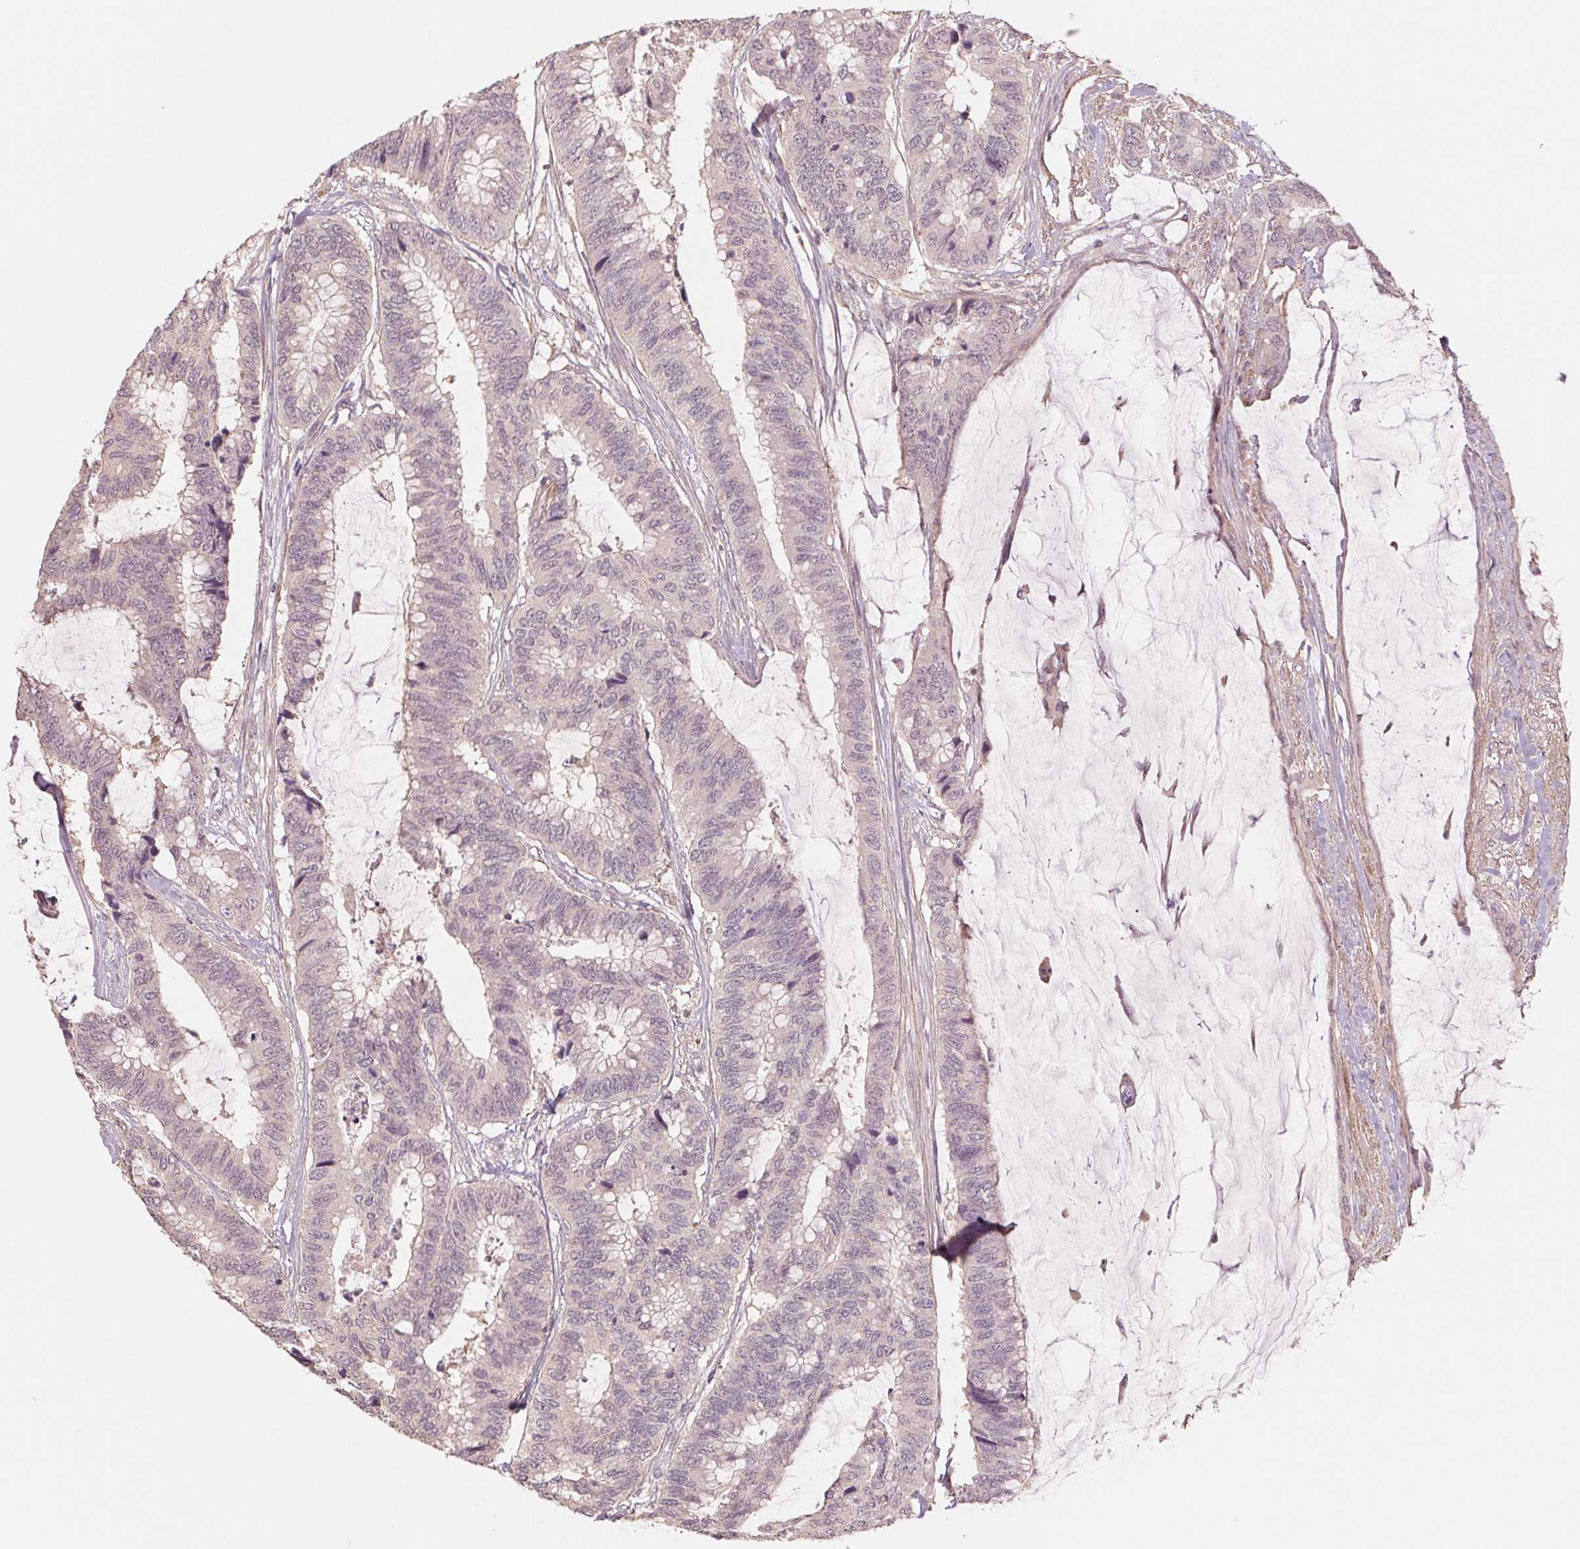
{"staining": {"intensity": "negative", "quantity": "none", "location": "none"}, "tissue": "colorectal cancer", "cell_type": "Tumor cells", "image_type": "cancer", "snomed": [{"axis": "morphology", "description": "Adenocarcinoma, NOS"}, {"axis": "topography", "description": "Rectum"}], "caption": "The micrograph demonstrates no staining of tumor cells in colorectal cancer.", "gene": "PPIA", "patient": {"sex": "female", "age": 59}}